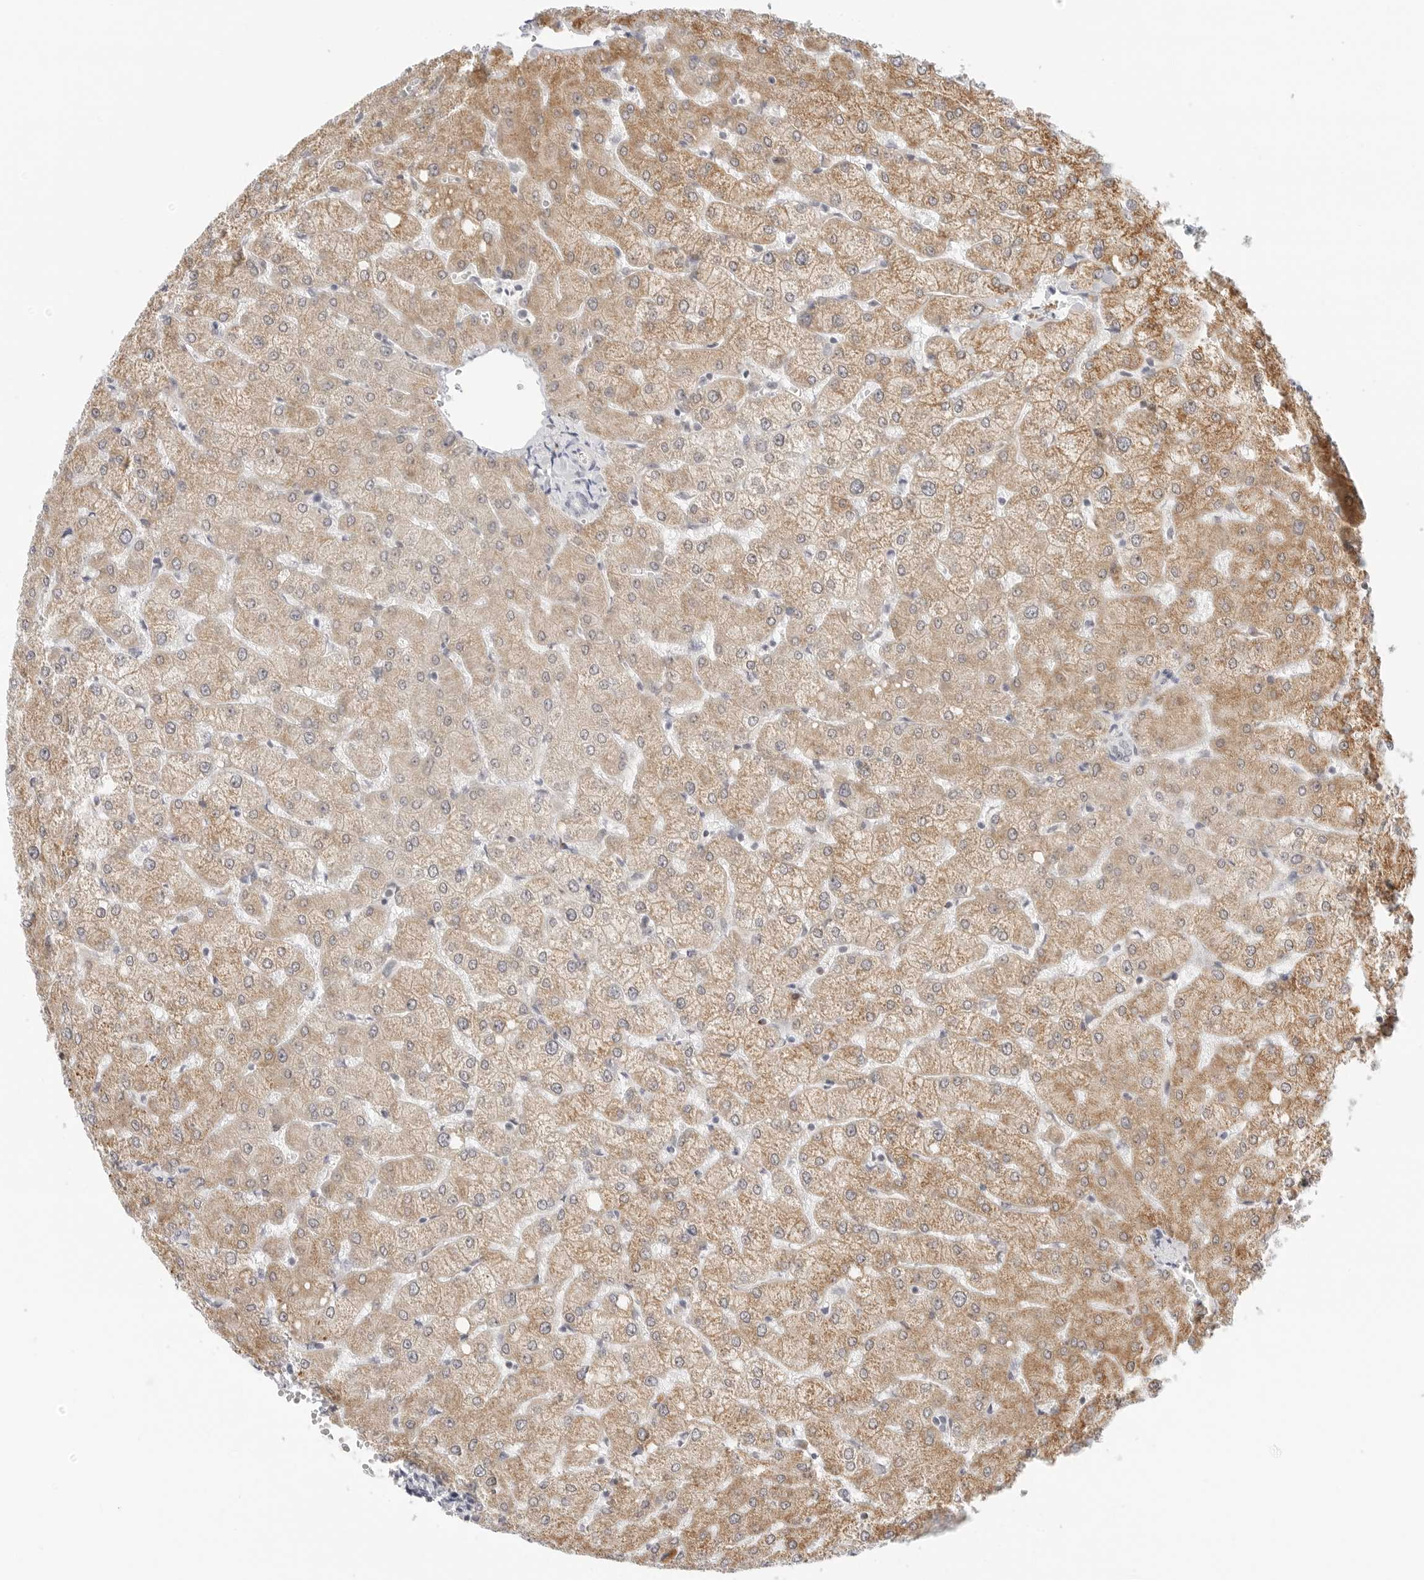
{"staining": {"intensity": "negative", "quantity": "none", "location": "none"}, "tissue": "liver", "cell_type": "Cholangiocytes", "image_type": "normal", "snomed": [{"axis": "morphology", "description": "Normal tissue, NOS"}, {"axis": "topography", "description": "Liver"}], "caption": "This photomicrograph is of unremarkable liver stained with immunohistochemistry to label a protein in brown with the nuclei are counter-stained blue. There is no expression in cholangiocytes. (DAB immunohistochemistry visualized using brightfield microscopy, high magnification).", "gene": "TSEN2", "patient": {"sex": "female", "age": 54}}